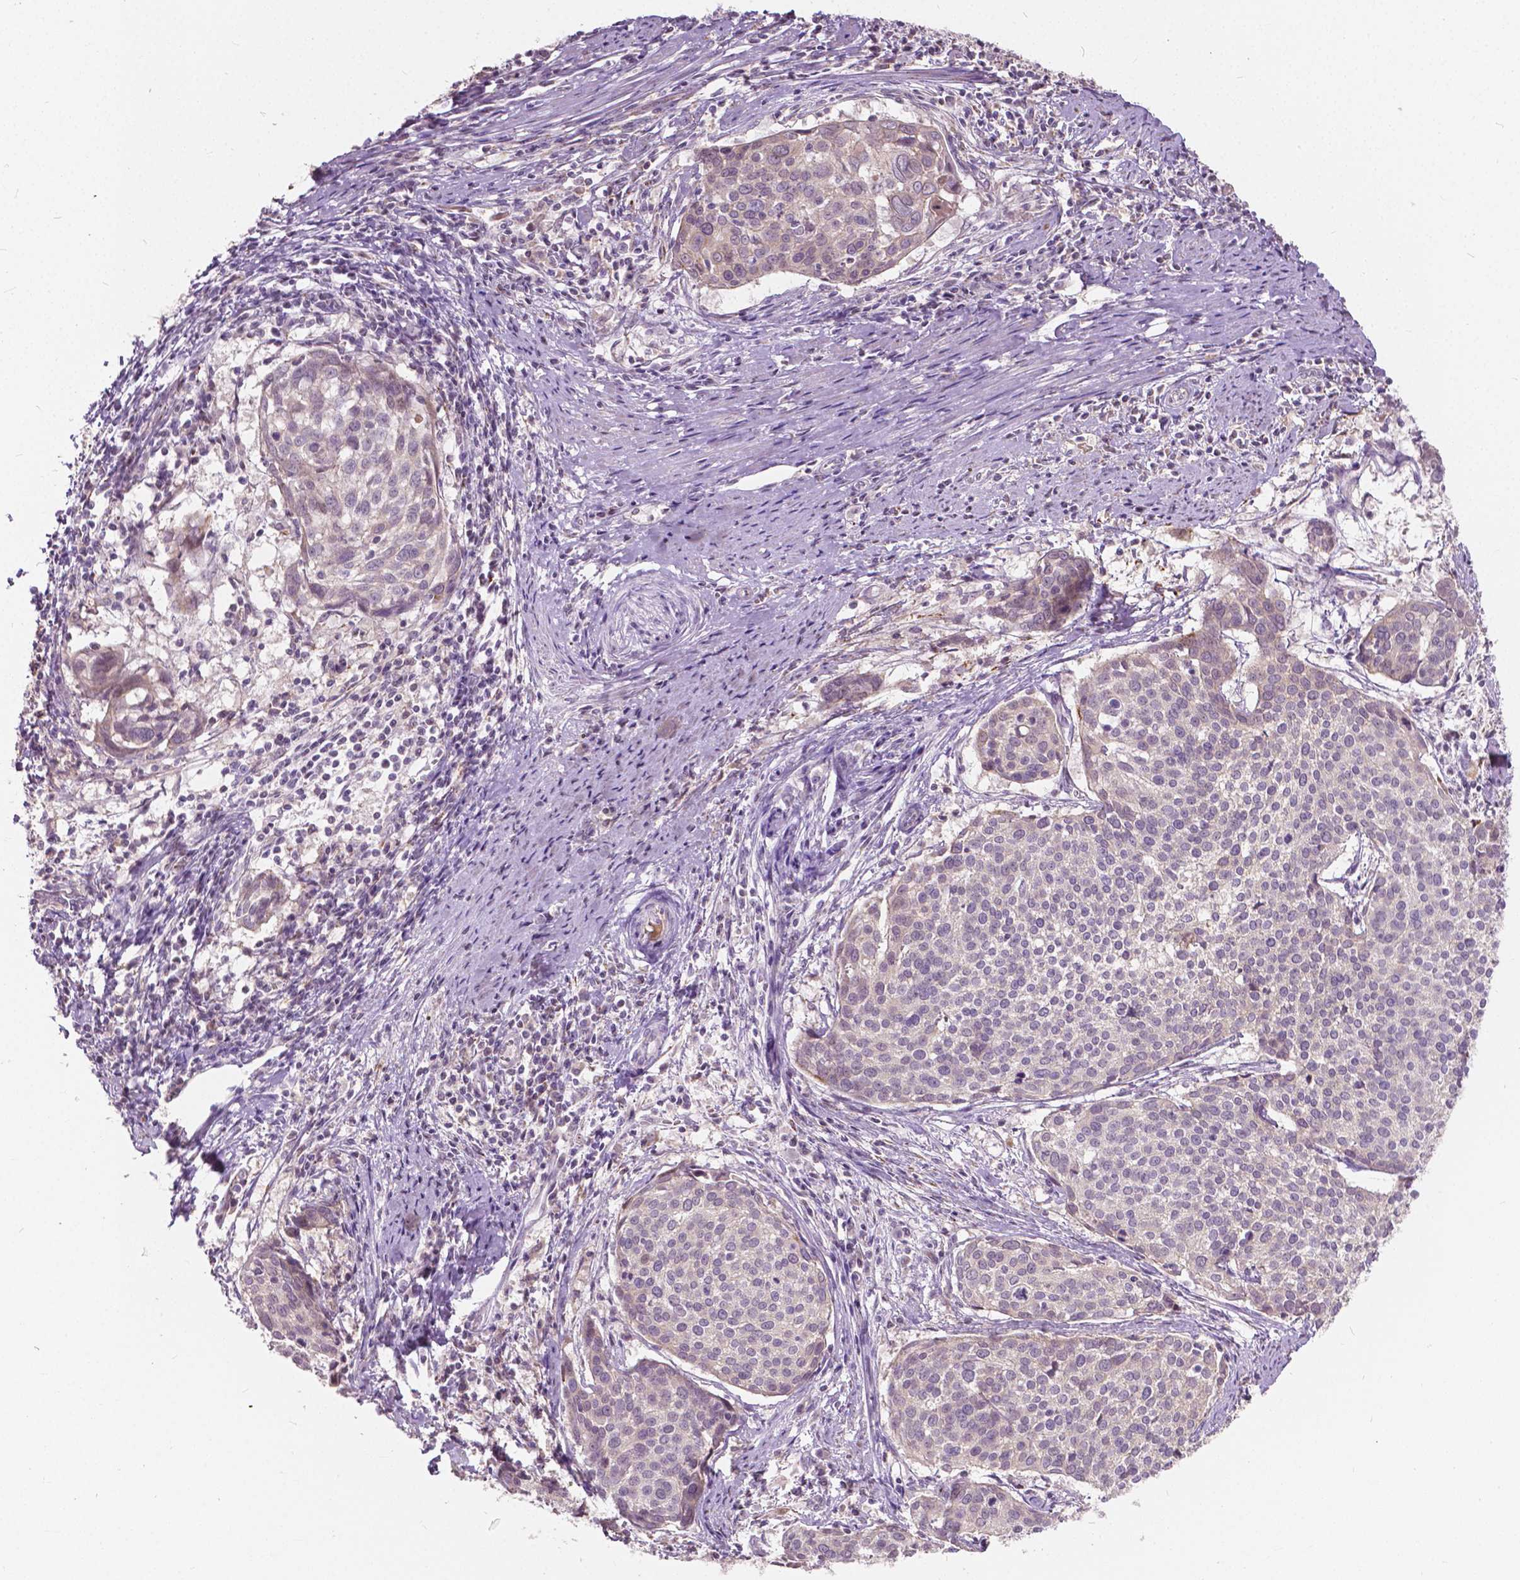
{"staining": {"intensity": "negative", "quantity": "none", "location": "none"}, "tissue": "cervical cancer", "cell_type": "Tumor cells", "image_type": "cancer", "snomed": [{"axis": "morphology", "description": "Squamous cell carcinoma, NOS"}, {"axis": "topography", "description": "Cervix"}], "caption": "Immunohistochemistry (IHC) histopathology image of neoplastic tissue: human cervical cancer (squamous cell carcinoma) stained with DAB displays no significant protein positivity in tumor cells.", "gene": "DLX6", "patient": {"sex": "female", "age": 39}}